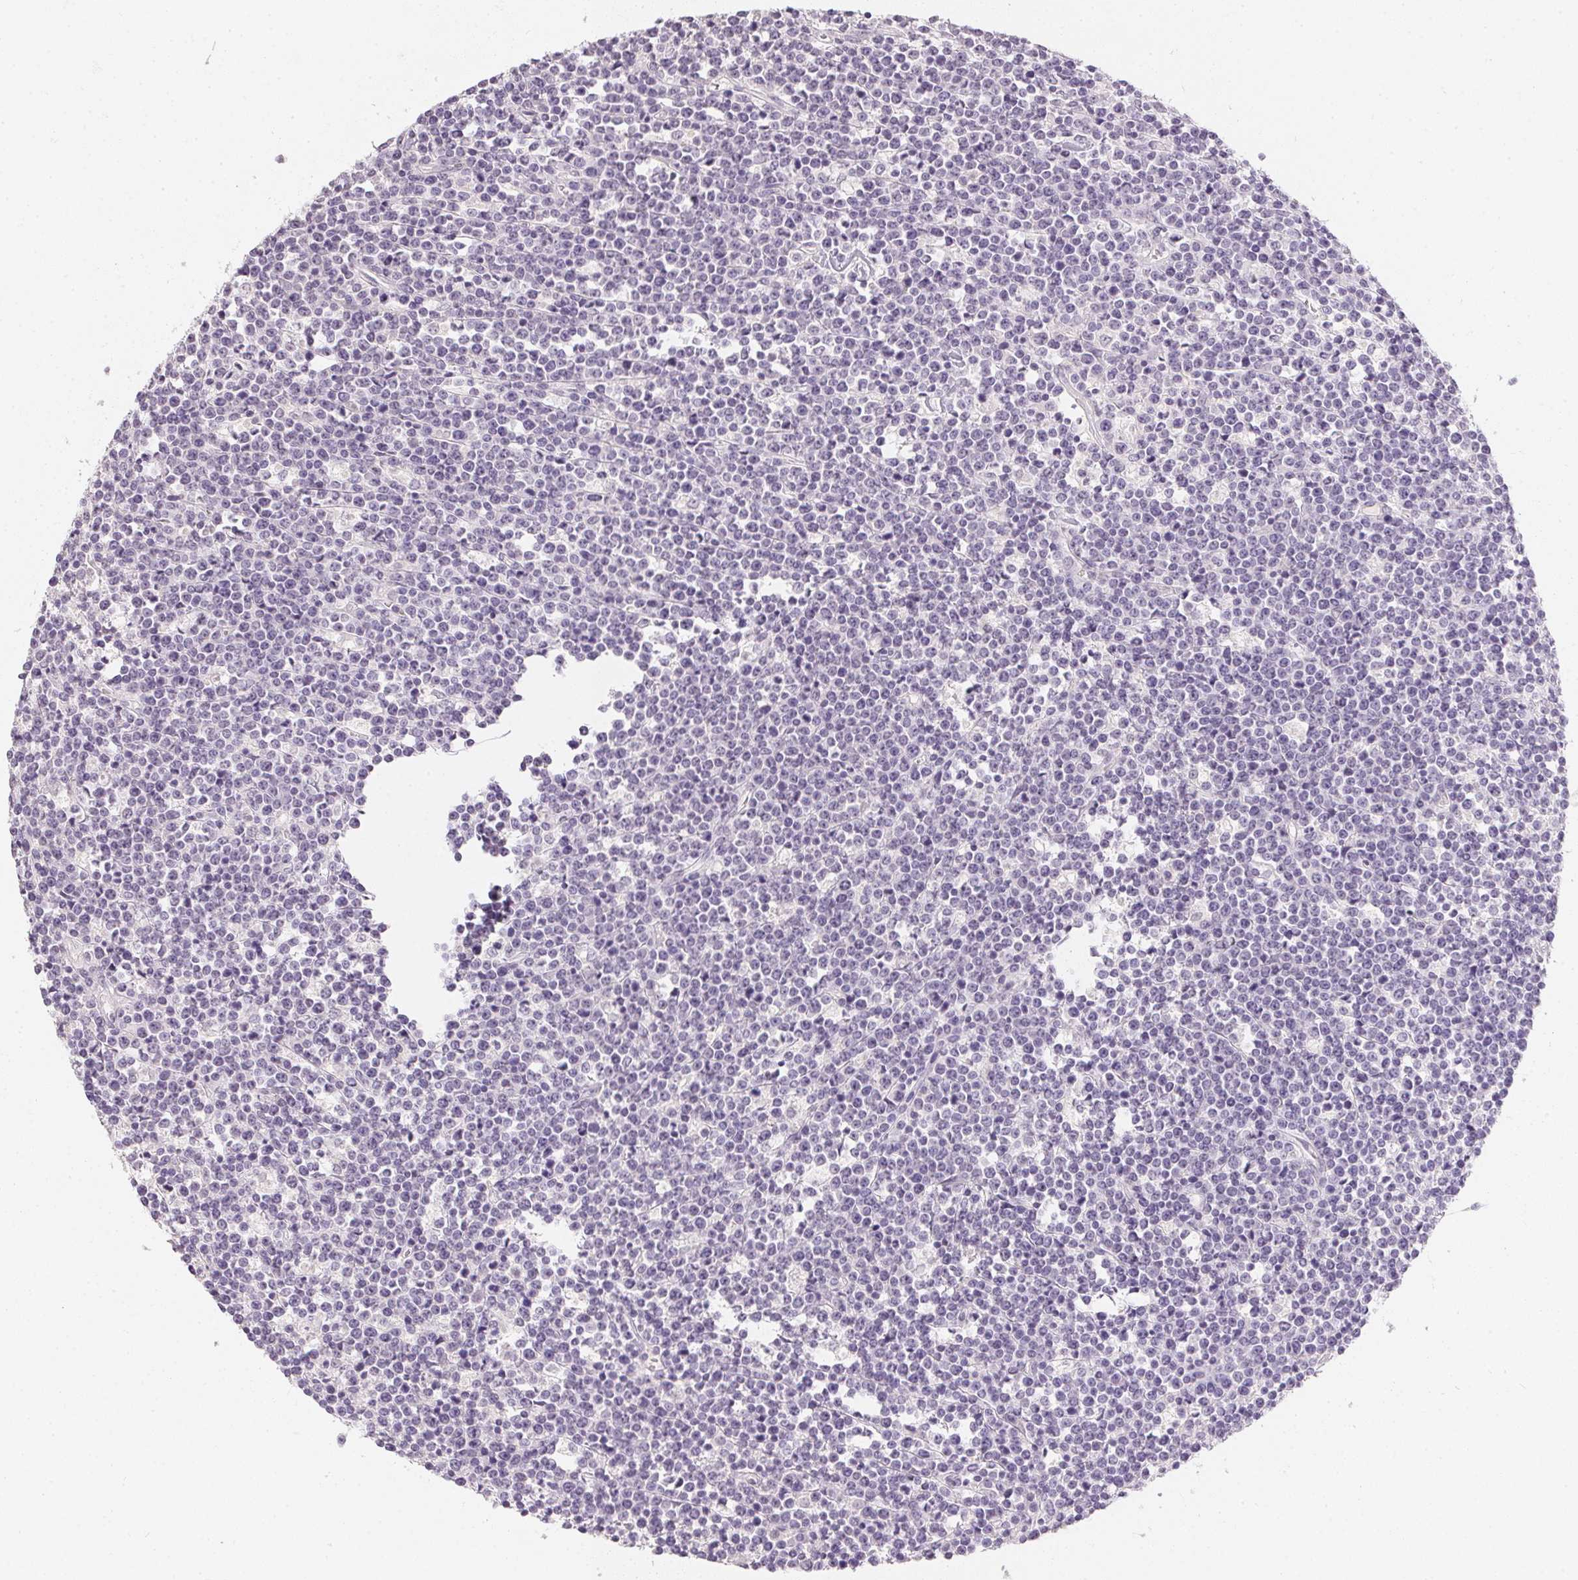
{"staining": {"intensity": "negative", "quantity": "none", "location": "none"}, "tissue": "lymphoma", "cell_type": "Tumor cells", "image_type": "cancer", "snomed": [{"axis": "morphology", "description": "Malignant lymphoma, non-Hodgkin's type, High grade"}, {"axis": "topography", "description": "Ovary"}], "caption": "Lymphoma stained for a protein using IHC exhibits no staining tumor cells.", "gene": "PPY", "patient": {"sex": "female", "age": 56}}